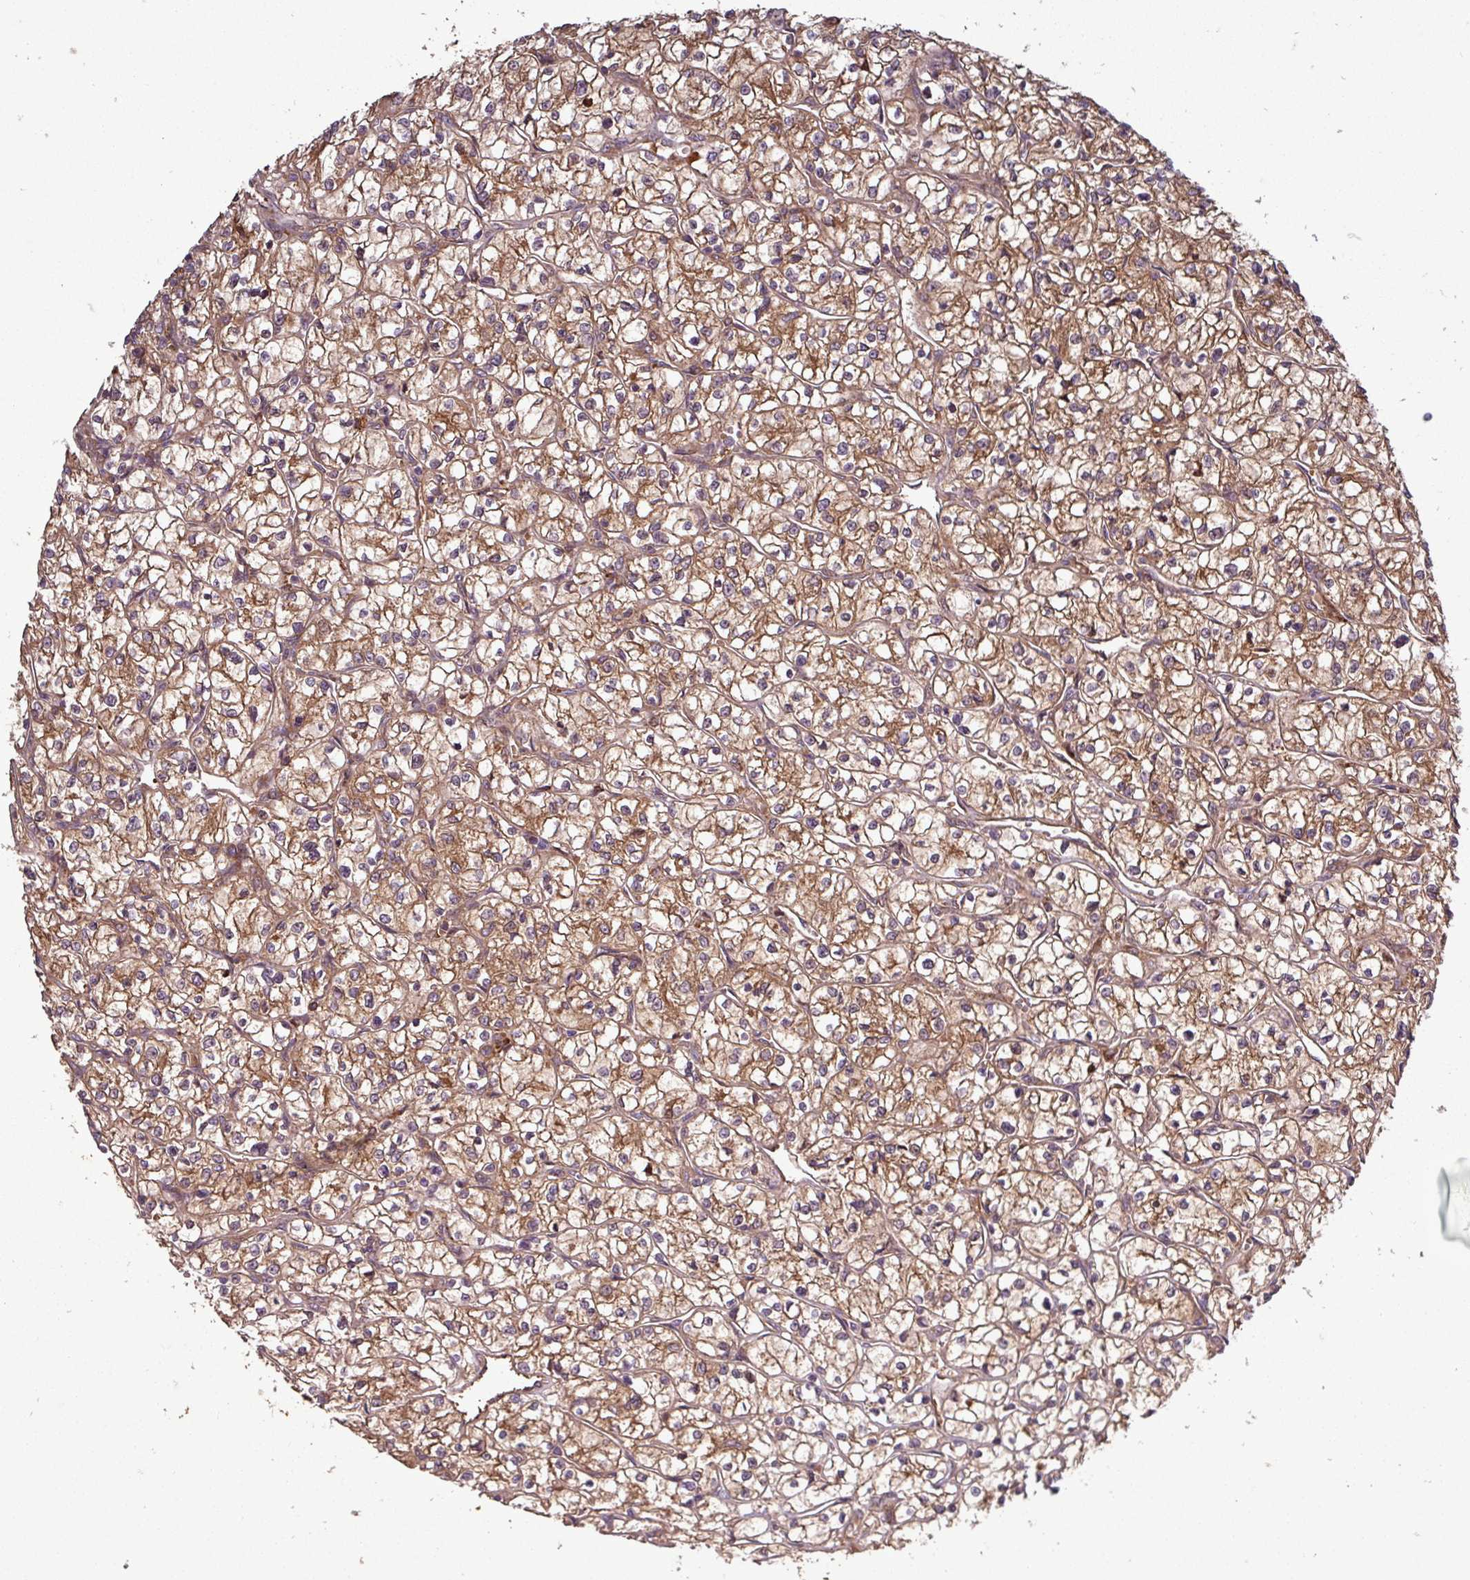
{"staining": {"intensity": "moderate", "quantity": ">75%", "location": "cytoplasmic/membranous"}, "tissue": "renal cancer", "cell_type": "Tumor cells", "image_type": "cancer", "snomed": [{"axis": "morphology", "description": "Adenocarcinoma, NOS"}, {"axis": "topography", "description": "Kidney"}], "caption": "This histopathology image exhibits immunohistochemistry (IHC) staining of human adenocarcinoma (renal), with medium moderate cytoplasmic/membranous staining in approximately >75% of tumor cells.", "gene": "SIRPB2", "patient": {"sex": "female", "age": 64}}